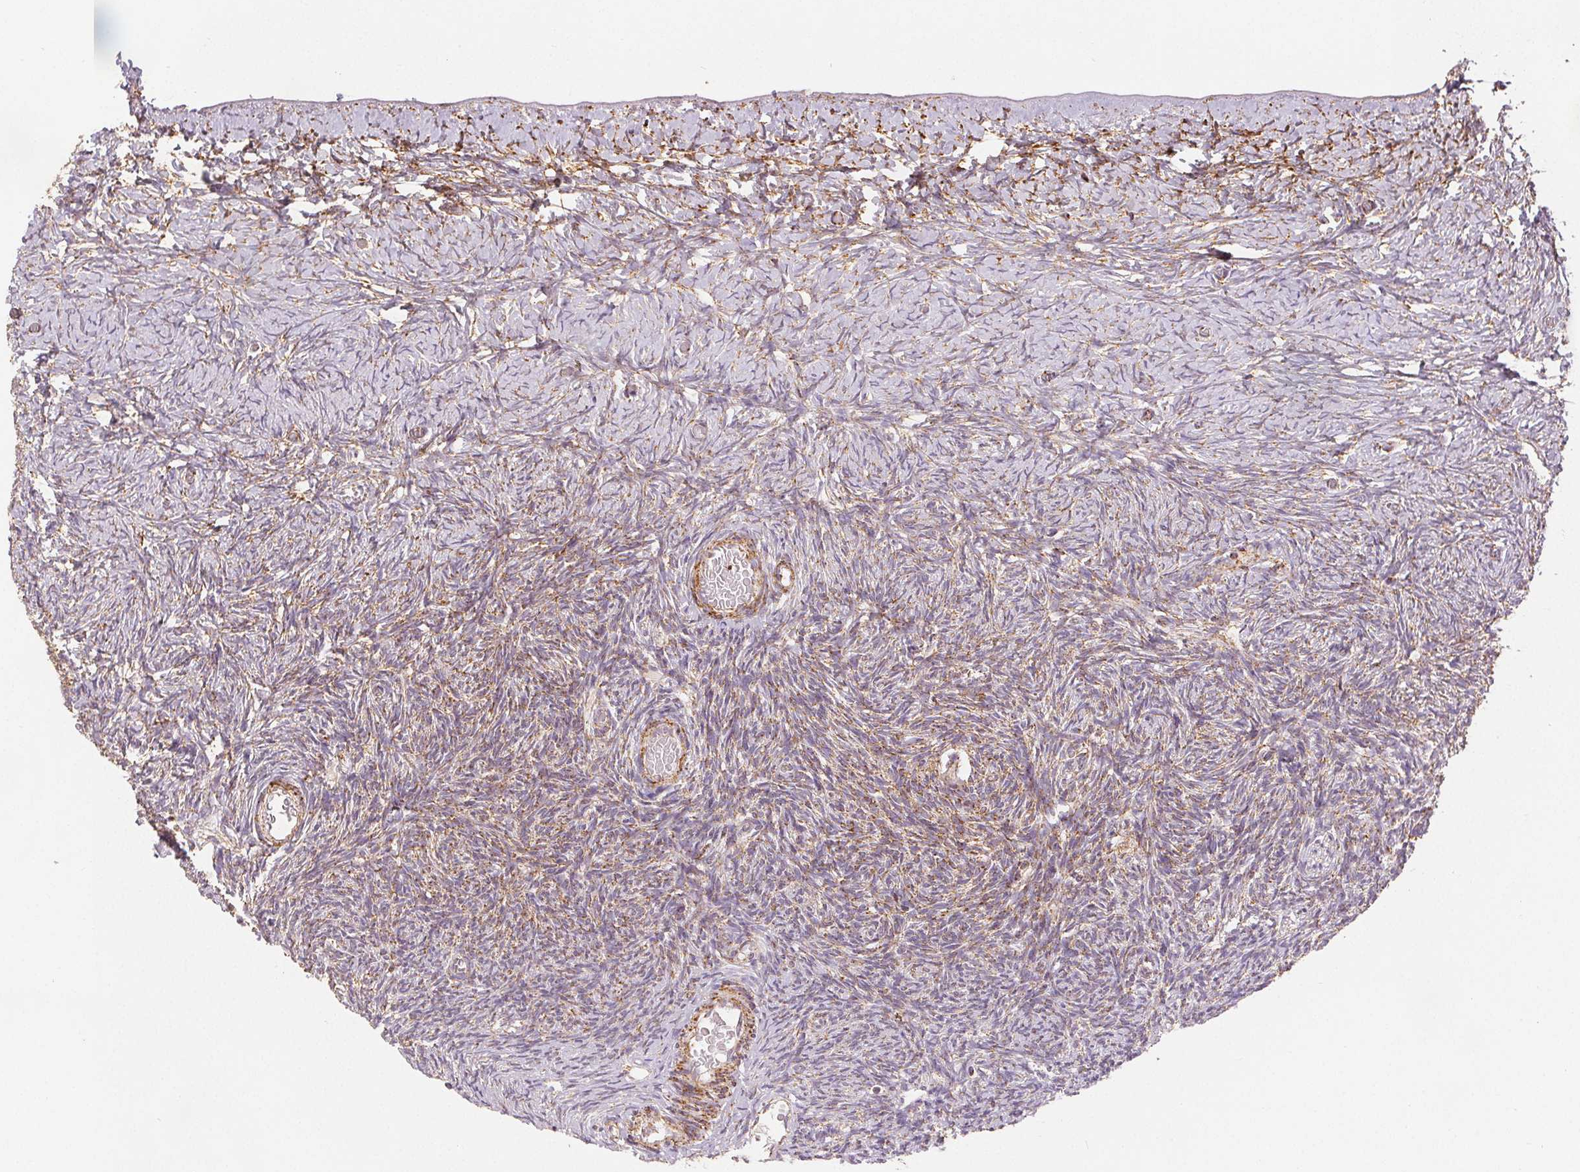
{"staining": {"intensity": "moderate", "quantity": "25%-75%", "location": "cytoplasmic/membranous"}, "tissue": "ovary", "cell_type": "Ovarian stroma cells", "image_type": "normal", "snomed": [{"axis": "morphology", "description": "Normal tissue, NOS"}, {"axis": "topography", "description": "Ovary"}], "caption": "Benign ovary shows moderate cytoplasmic/membranous expression in approximately 25%-75% of ovarian stroma cells, visualized by immunohistochemistry.", "gene": "SDHB", "patient": {"sex": "female", "age": 39}}